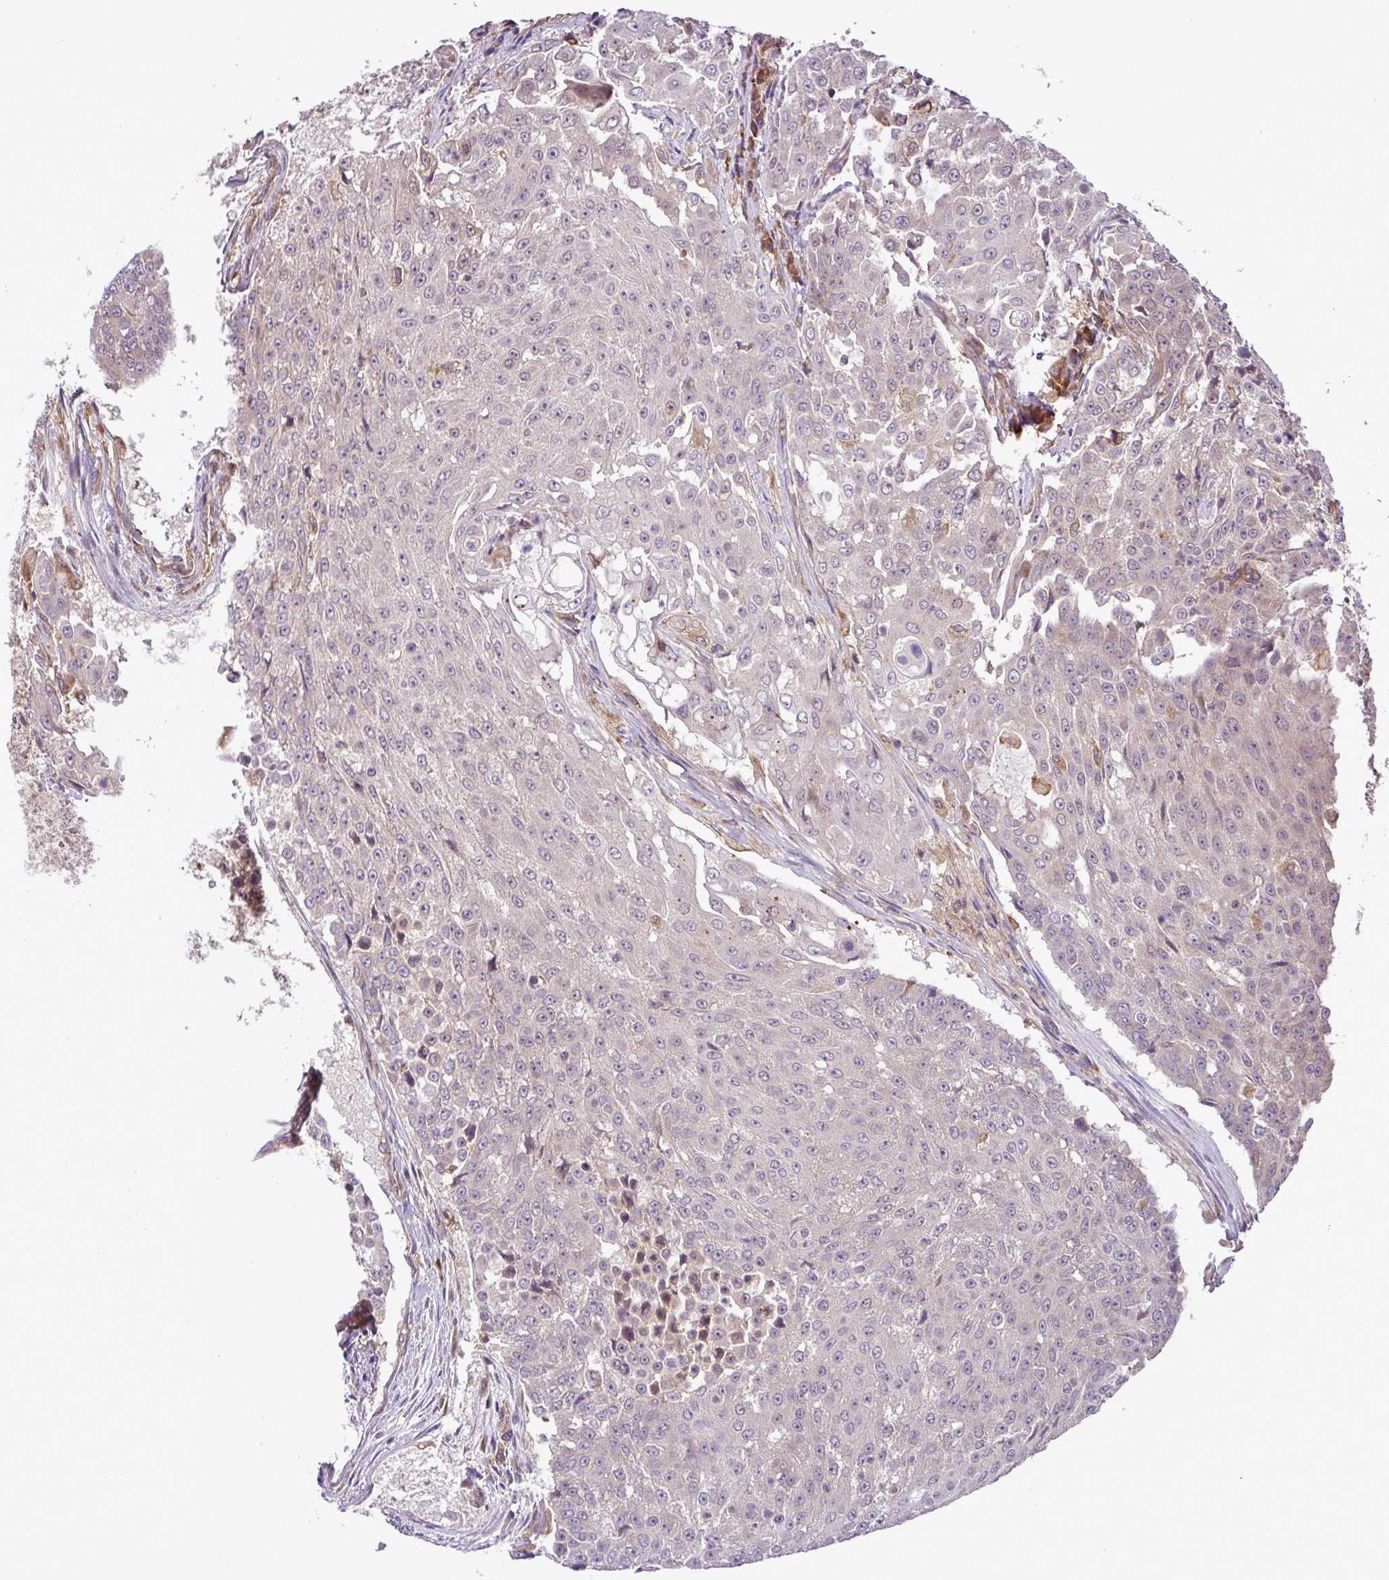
{"staining": {"intensity": "negative", "quantity": "none", "location": "none"}, "tissue": "urothelial cancer", "cell_type": "Tumor cells", "image_type": "cancer", "snomed": [{"axis": "morphology", "description": "Urothelial carcinoma, High grade"}, {"axis": "topography", "description": "Urinary bladder"}], "caption": "The immunohistochemistry (IHC) image has no significant expression in tumor cells of urothelial cancer tissue.", "gene": "DLGAP4", "patient": {"sex": "female", "age": 63}}